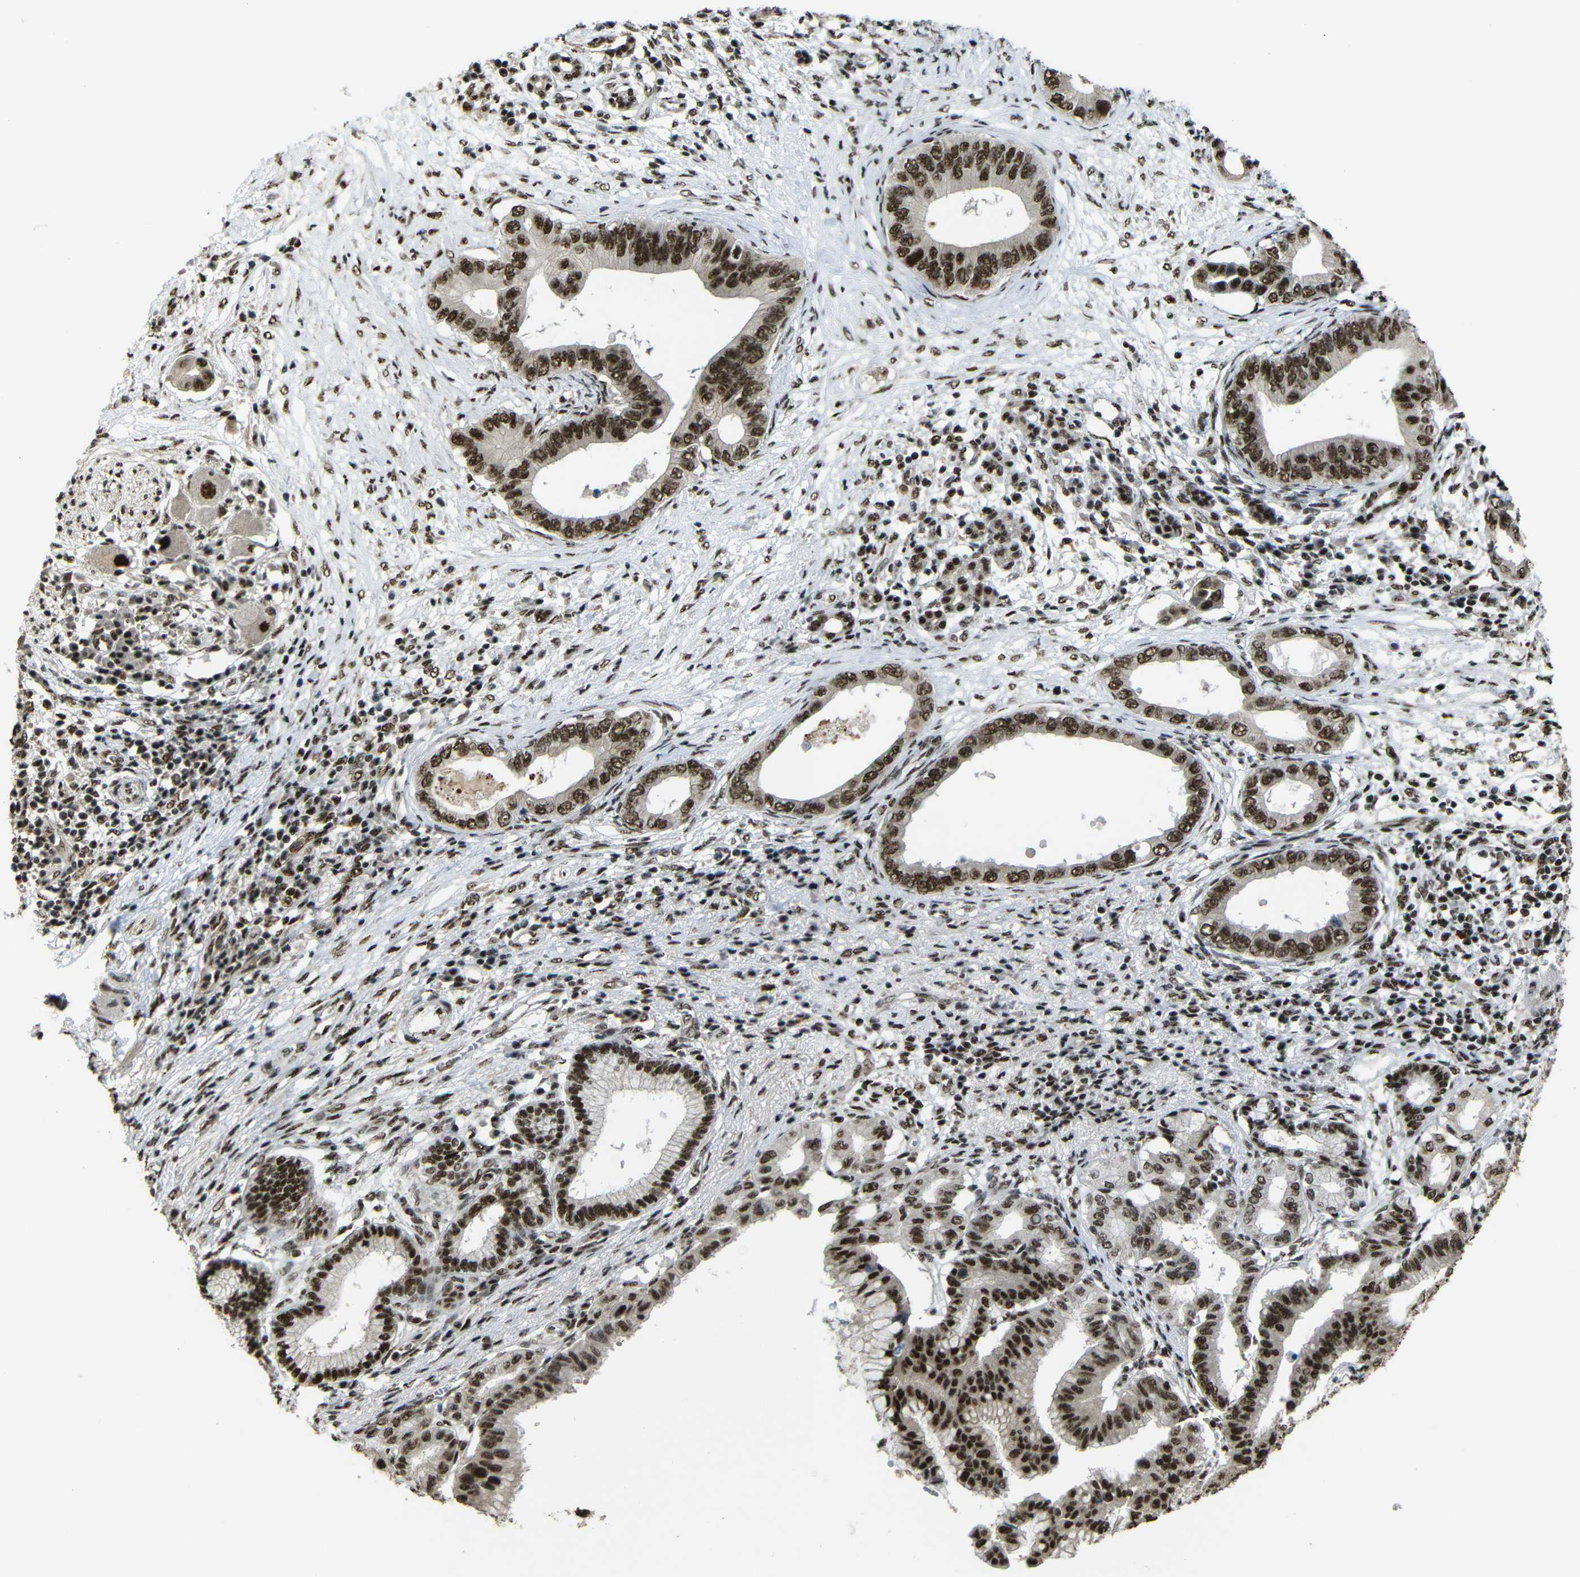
{"staining": {"intensity": "strong", "quantity": ">75%", "location": "cytoplasmic/membranous,nuclear"}, "tissue": "pancreatic cancer", "cell_type": "Tumor cells", "image_type": "cancer", "snomed": [{"axis": "morphology", "description": "Adenocarcinoma, NOS"}, {"axis": "topography", "description": "Pancreas"}], "caption": "A photomicrograph of human pancreatic cancer stained for a protein shows strong cytoplasmic/membranous and nuclear brown staining in tumor cells. The staining is performed using DAB (3,3'-diaminobenzidine) brown chromogen to label protein expression. The nuclei are counter-stained blue using hematoxylin.", "gene": "TCF7L2", "patient": {"sex": "male", "age": 77}}